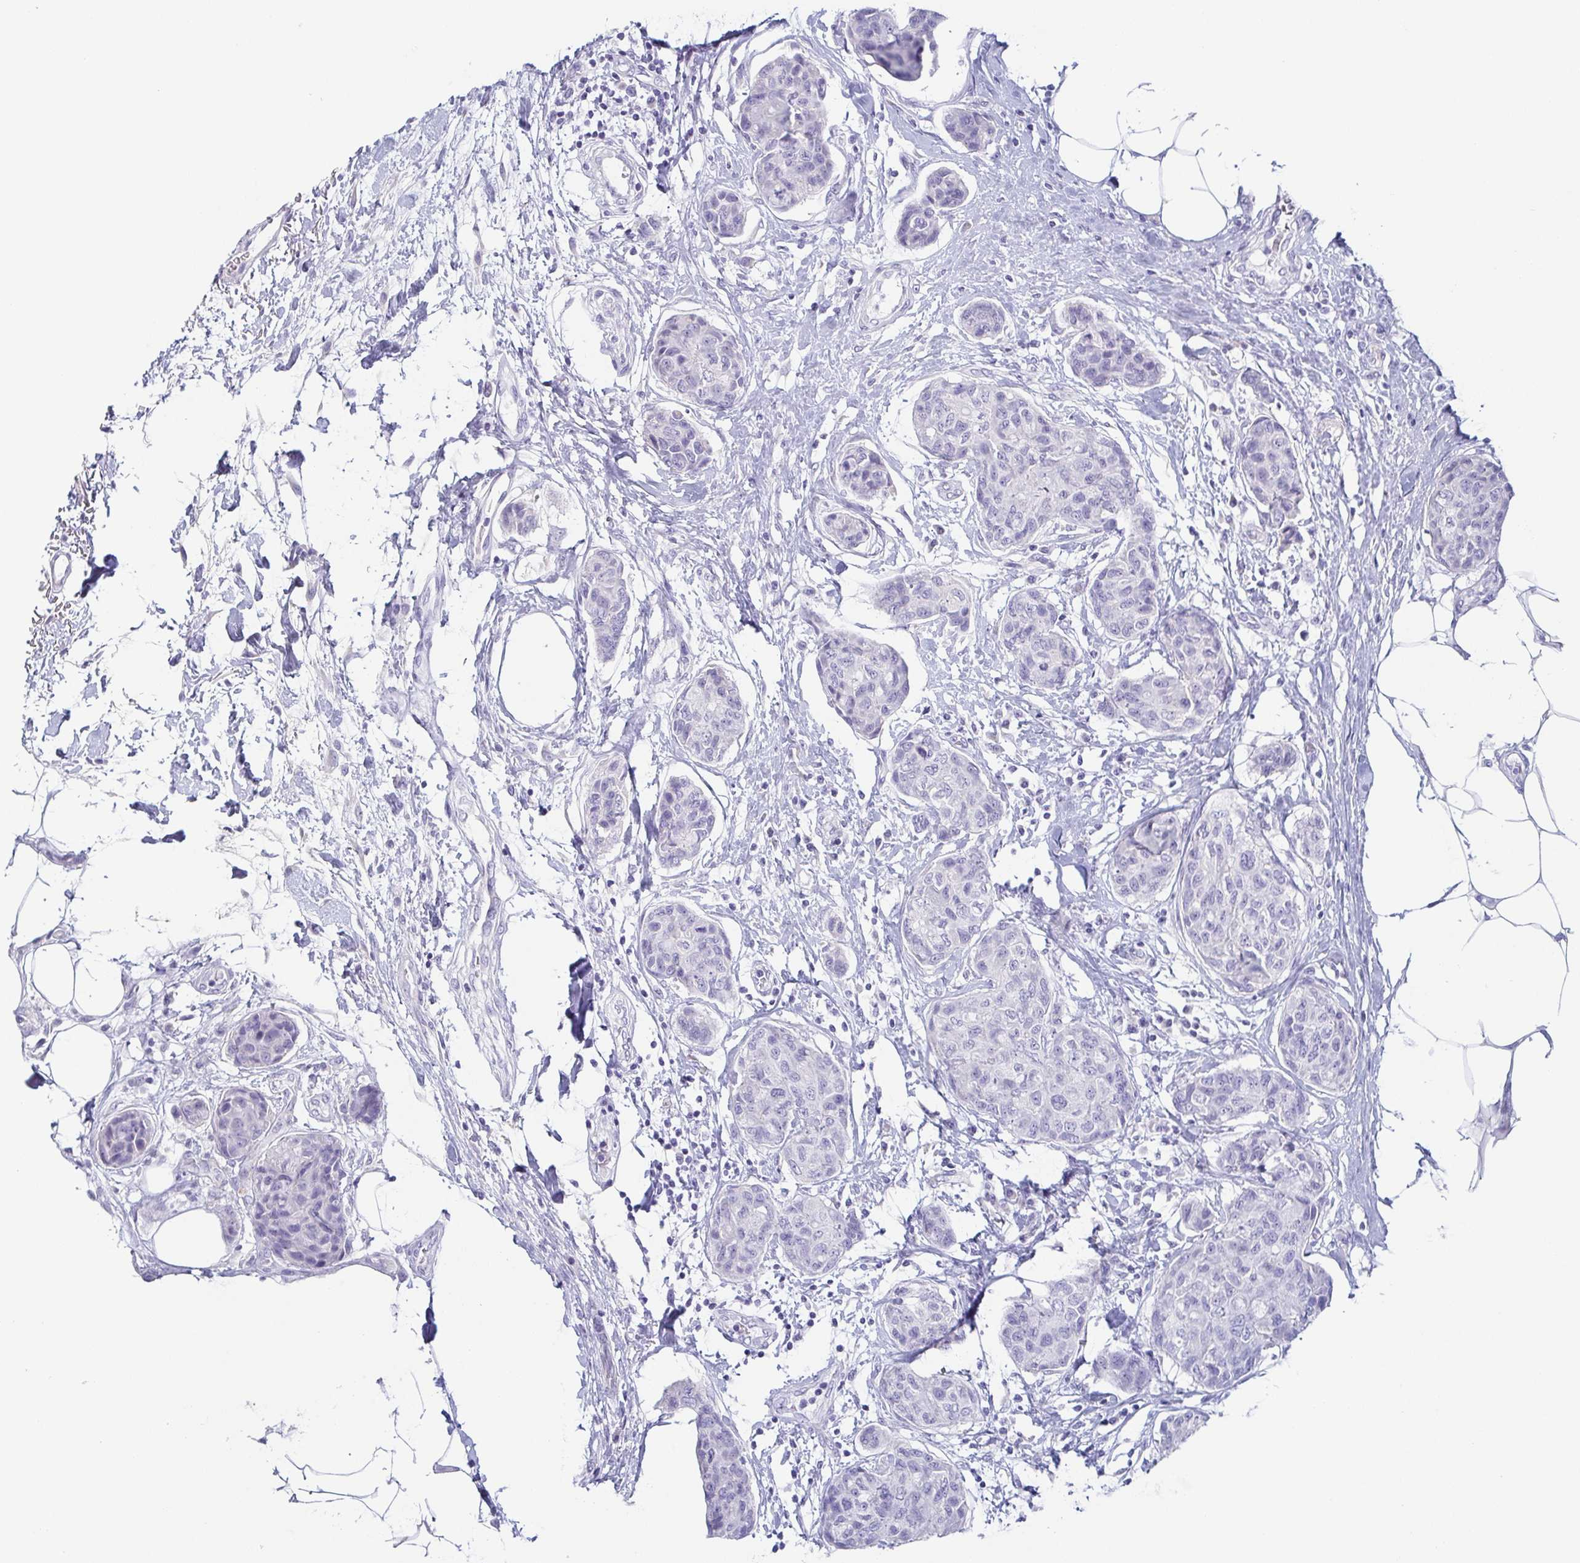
{"staining": {"intensity": "negative", "quantity": "none", "location": "none"}, "tissue": "breast cancer", "cell_type": "Tumor cells", "image_type": "cancer", "snomed": [{"axis": "morphology", "description": "Duct carcinoma"}, {"axis": "topography", "description": "Breast"}], "caption": "Invasive ductal carcinoma (breast) was stained to show a protein in brown. There is no significant expression in tumor cells.", "gene": "PRR27", "patient": {"sex": "female", "age": 80}}